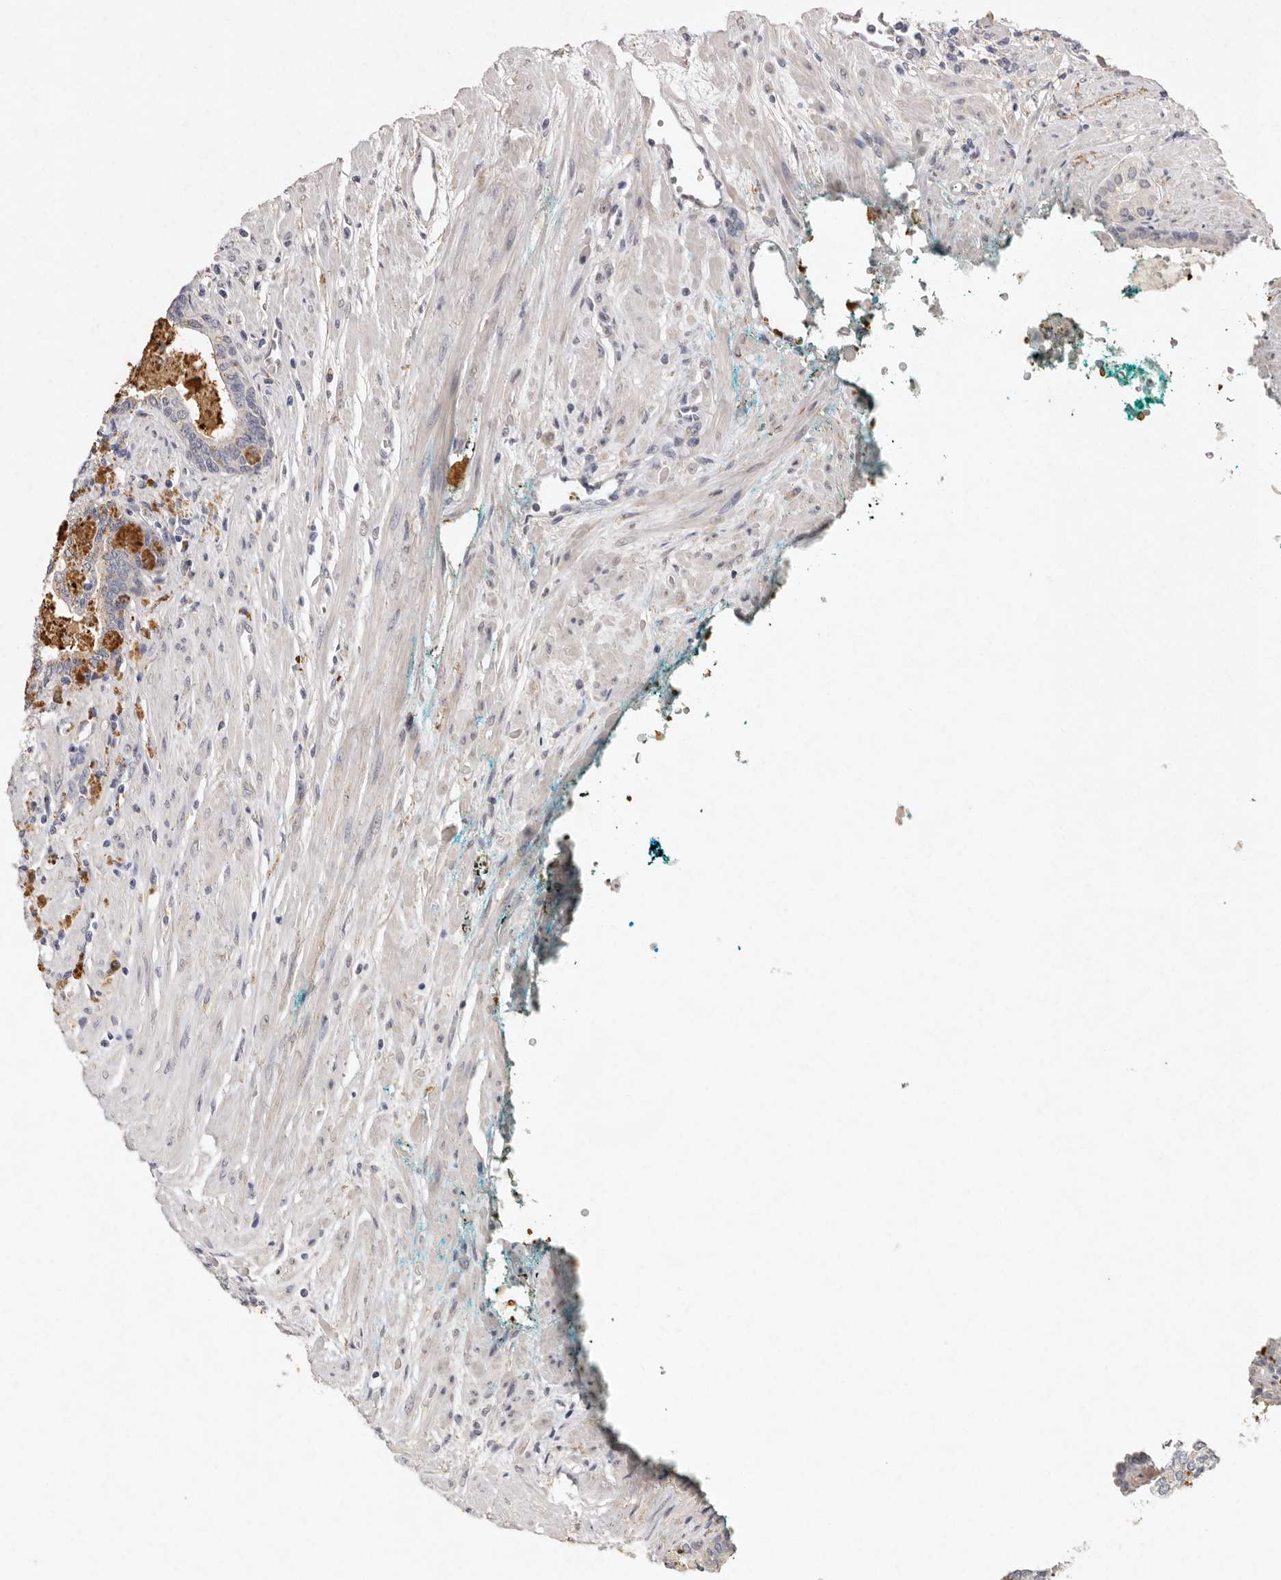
{"staining": {"intensity": "weak", "quantity": "<25%", "location": "cytoplasmic/membranous"}, "tissue": "prostate cancer", "cell_type": "Tumor cells", "image_type": "cancer", "snomed": [{"axis": "morphology", "description": "Adenocarcinoma, High grade"}, {"axis": "topography", "description": "Prostate"}], "caption": "This histopathology image is of prostate cancer (high-grade adenocarcinoma) stained with immunohistochemistry (IHC) to label a protein in brown with the nuclei are counter-stained blue. There is no expression in tumor cells.", "gene": "FAM185A", "patient": {"sex": "male", "age": 71}}